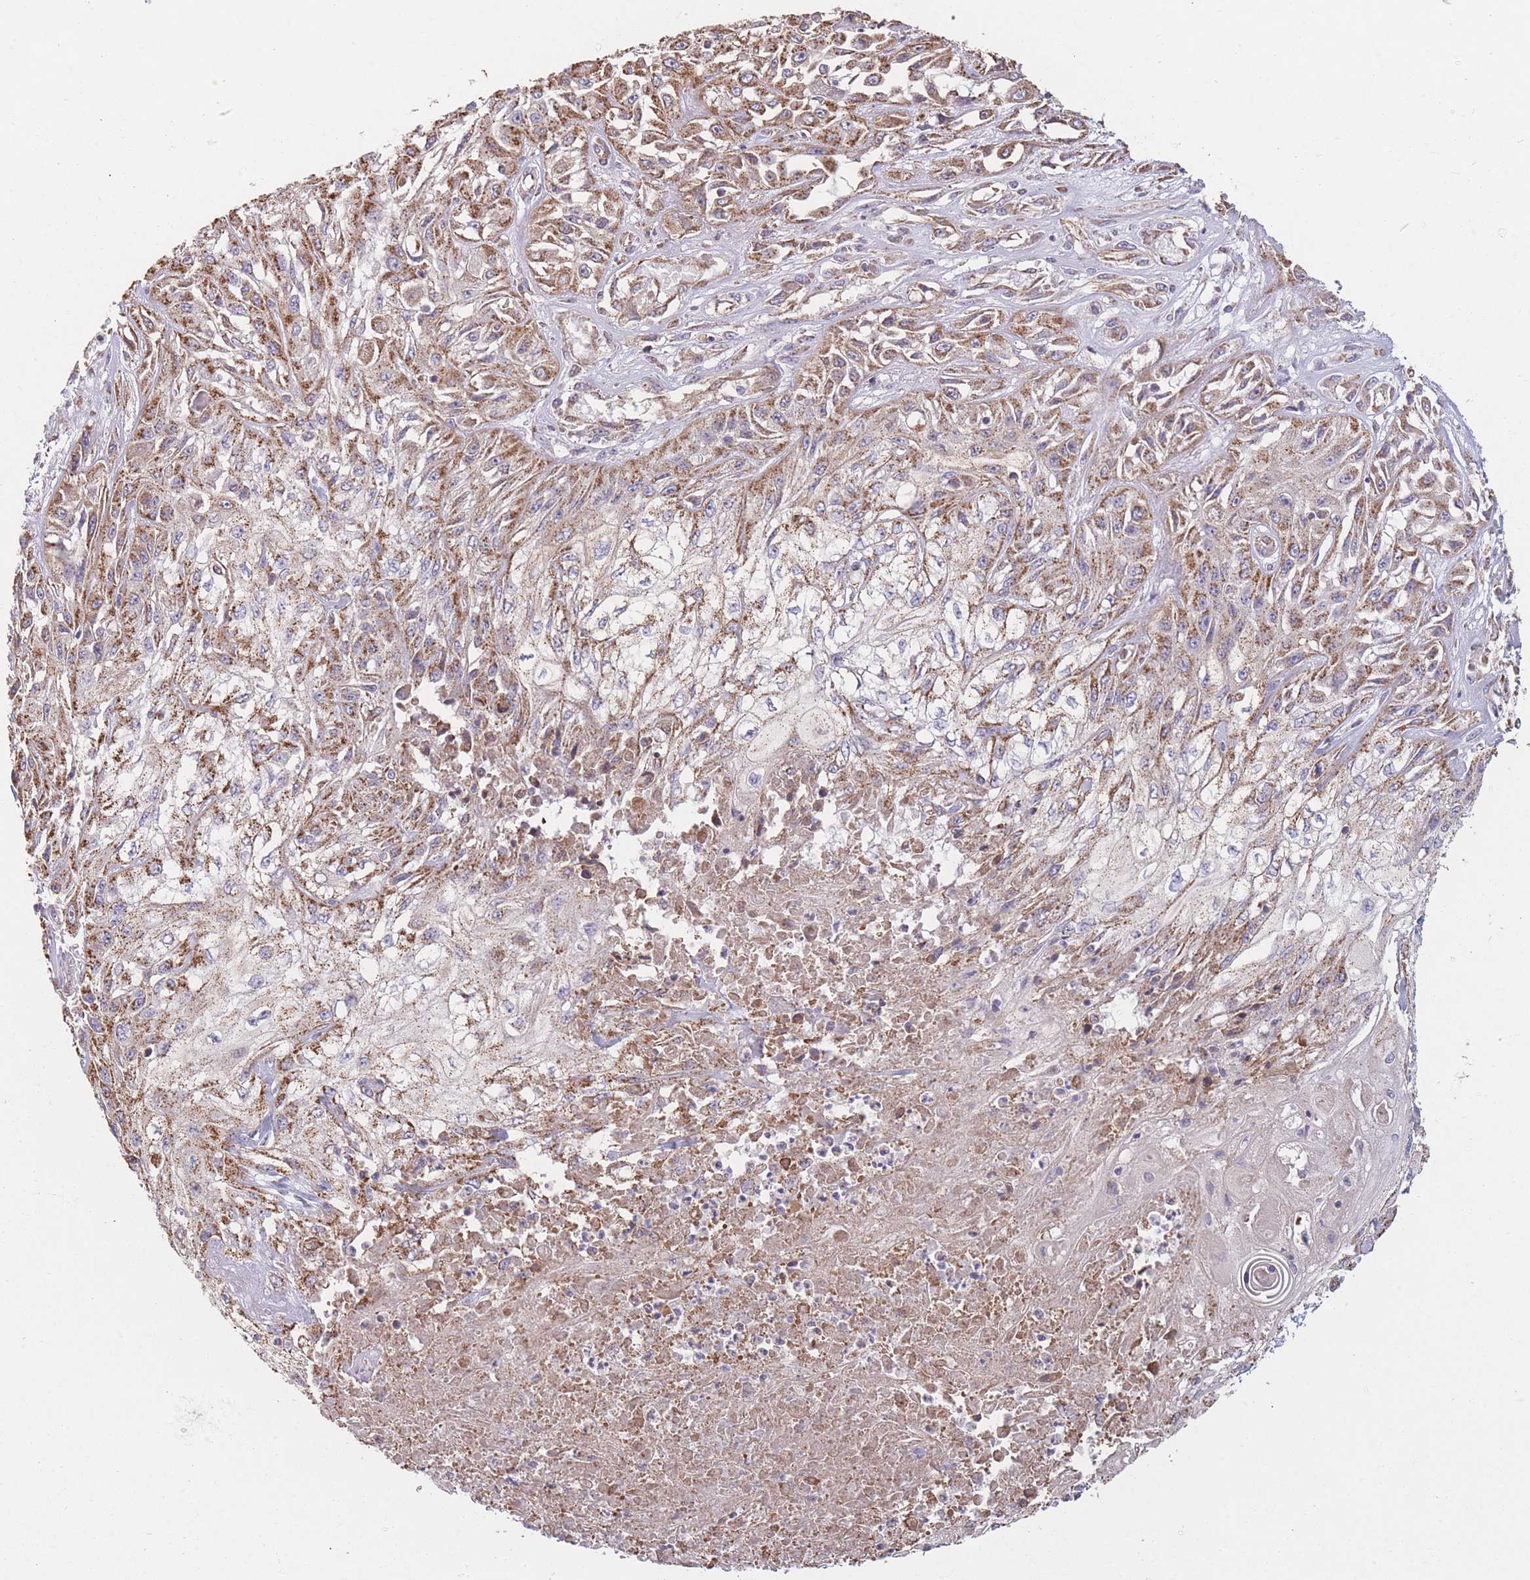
{"staining": {"intensity": "moderate", "quantity": ">75%", "location": "cytoplasmic/membranous"}, "tissue": "skin cancer", "cell_type": "Tumor cells", "image_type": "cancer", "snomed": [{"axis": "morphology", "description": "Squamous cell carcinoma, NOS"}, {"axis": "morphology", "description": "Squamous cell carcinoma, metastatic, NOS"}, {"axis": "topography", "description": "Skin"}, {"axis": "topography", "description": "Lymph node"}], "caption": "The micrograph exhibits staining of skin squamous cell carcinoma, revealing moderate cytoplasmic/membranous protein staining (brown color) within tumor cells.", "gene": "KIF16B", "patient": {"sex": "male", "age": 75}}